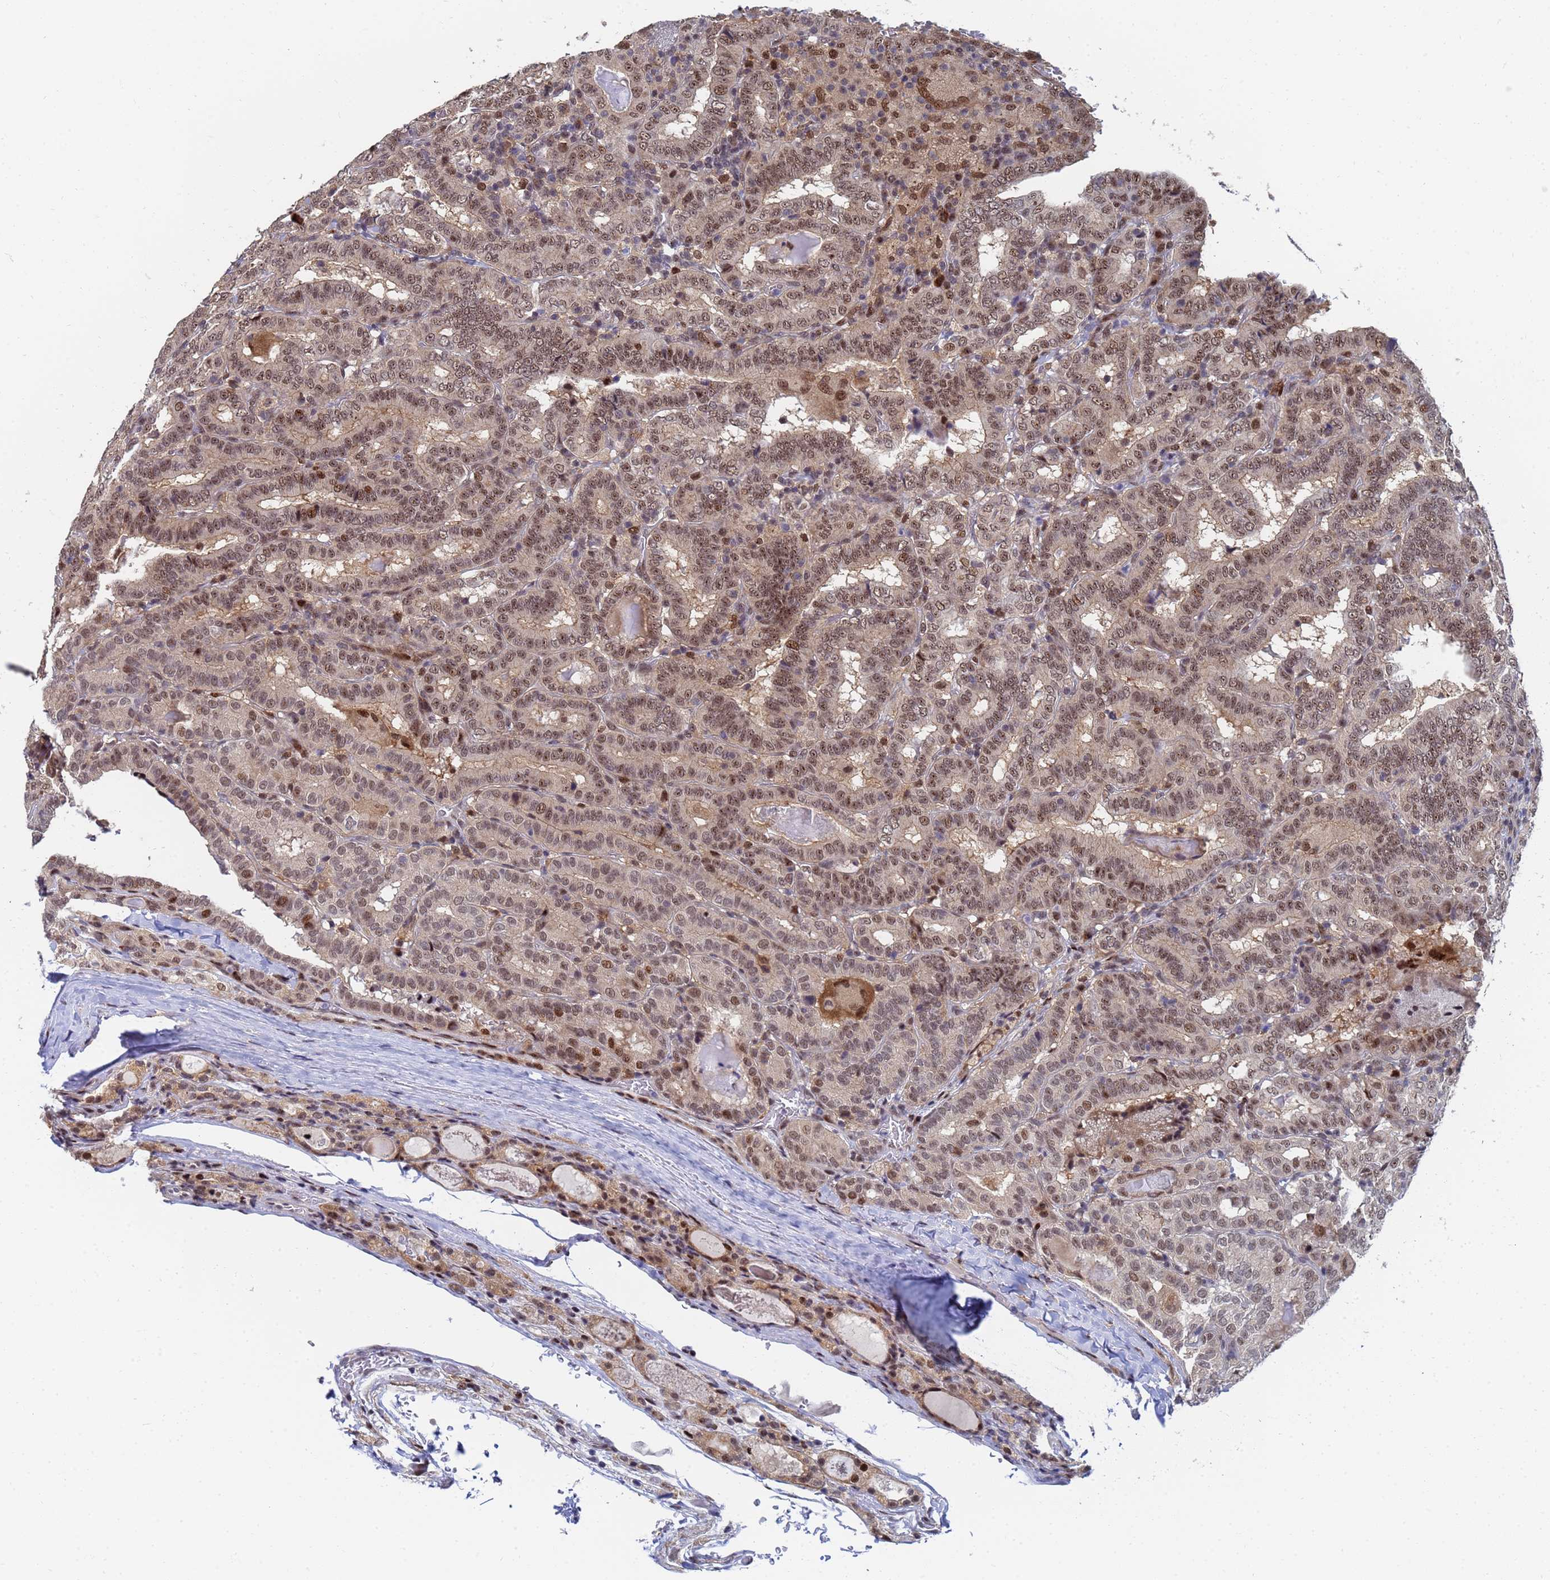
{"staining": {"intensity": "moderate", "quantity": ">75%", "location": "nuclear"}, "tissue": "thyroid cancer", "cell_type": "Tumor cells", "image_type": "cancer", "snomed": [{"axis": "morphology", "description": "Papillary adenocarcinoma, NOS"}, {"axis": "topography", "description": "Thyroid gland"}], "caption": "Protein expression analysis of papillary adenocarcinoma (thyroid) reveals moderate nuclear staining in approximately >75% of tumor cells. (IHC, brightfield microscopy, high magnification).", "gene": "AP5Z1", "patient": {"sex": "female", "age": 72}}